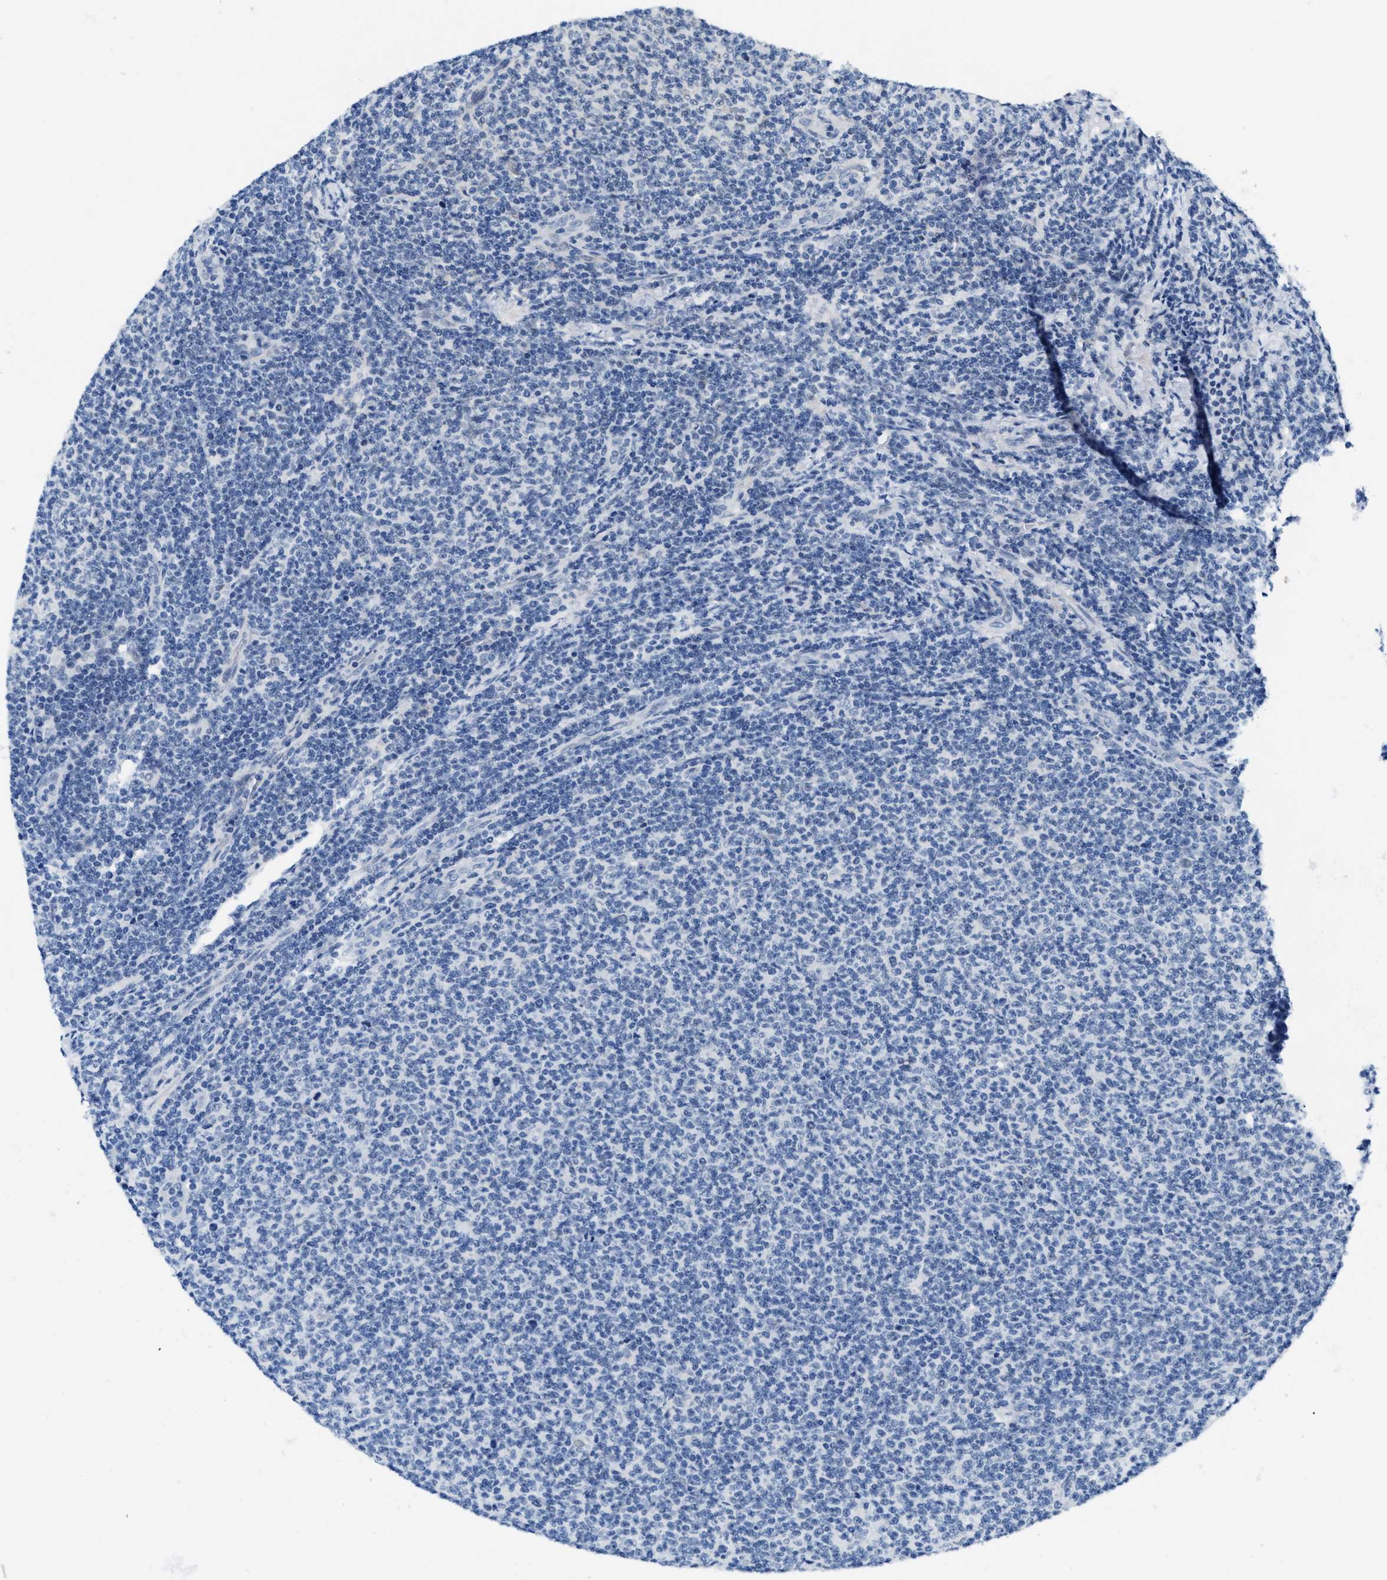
{"staining": {"intensity": "negative", "quantity": "none", "location": "none"}, "tissue": "lymphoma", "cell_type": "Tumor cells", "image_type": "cancer", "snomed": [{"axis": "morphology", "description": "Malignant lymphoma, non-Hodgkin's type, Low grade"}, {"axis": "topography", "description": "Lymph node"}], "caption": "High power microscopy image of an IHC micrograph of malignant lymphoma, non-Hodgkin's type (low-grade), revealing no significant expression in tumor cells.", "gene": "CLGN", "patient": {"sex": "male", "age": 66}}